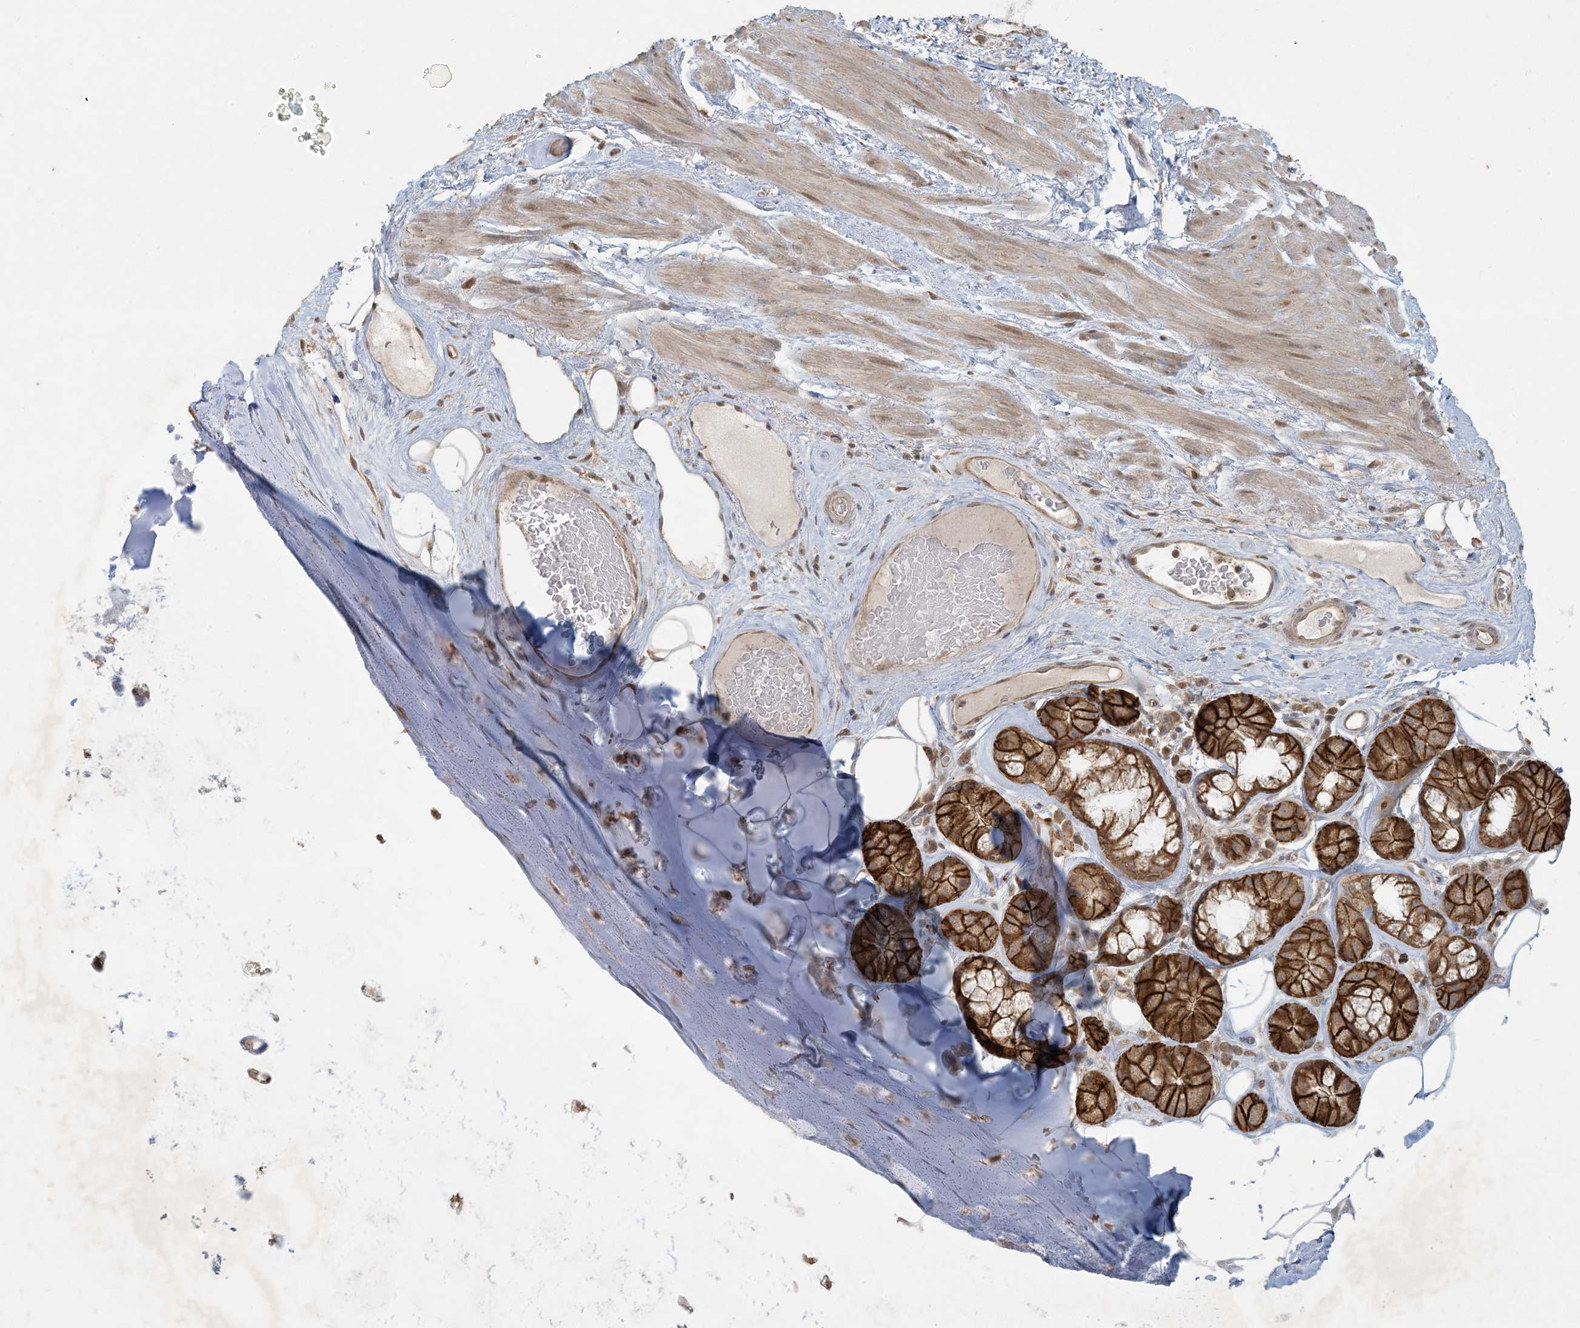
{"staining": {"intensity": "negative", "quantity": "none", "location": "none"}, "tissue": "adipose tissue", "cell_type": "Adipocytes", "image_type": "normal", "snomed": [{"axis": "morphology", "description": "Normal tissue, NOS"}, {"axis": "morphology", "description": "Squamous cell carcinoma, NOS"}, {"axis": "topography", "description": "Lymph node"}, {"axis": "topography", "description": "Bronchus"}, {"axis": "topography", "description": "Lung"}], "caption": "A histopathology image of human adipose tissue is negative for staining in adipocytes. (DAB immunohistochemistry (IHC) with hematoxylin counter stain).", "gene": "BCORL1", "patient": {"sex": "male", "age": 66}}